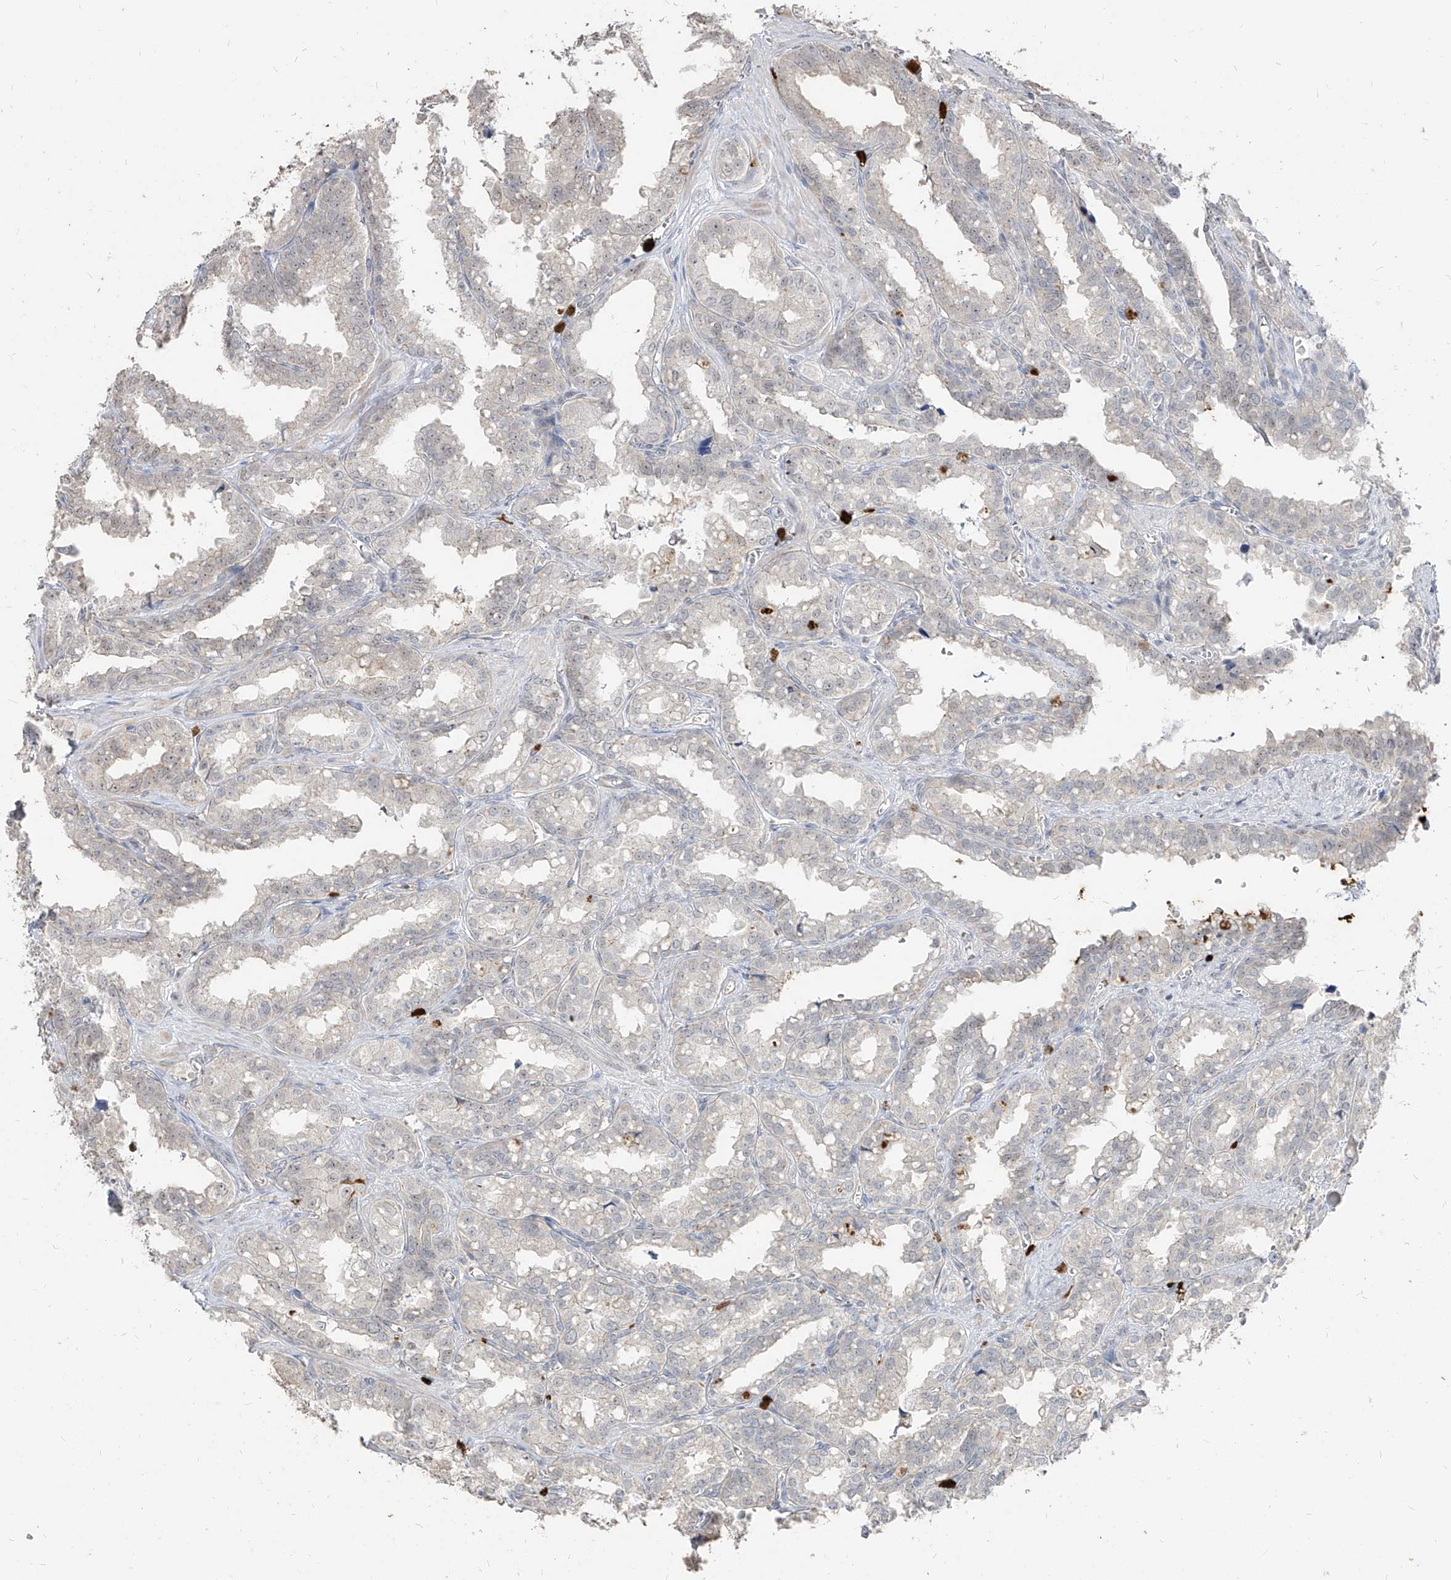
{"staining": {"intensity": "negative", "quantity": "none", "location": "none"}, "tissue": "seminal vesicle", "cell_type": "Glandular cells", "image_type": "normal", "snomed": [{"axis": "morphology", "description": "Normal tissue, NOS"}, {"axis": "topography", "description": "Prostate"}, {"axis": "topography", "description": "Seminal veicle"}], "caption": "An immunohistochemistry micrograph of unremarkable seminal vesicle is shown. There is no staining in glandular cells of seminal vesicle.", "gene": "ZNF227", "patient": {"sex": "male", "age": 51}}